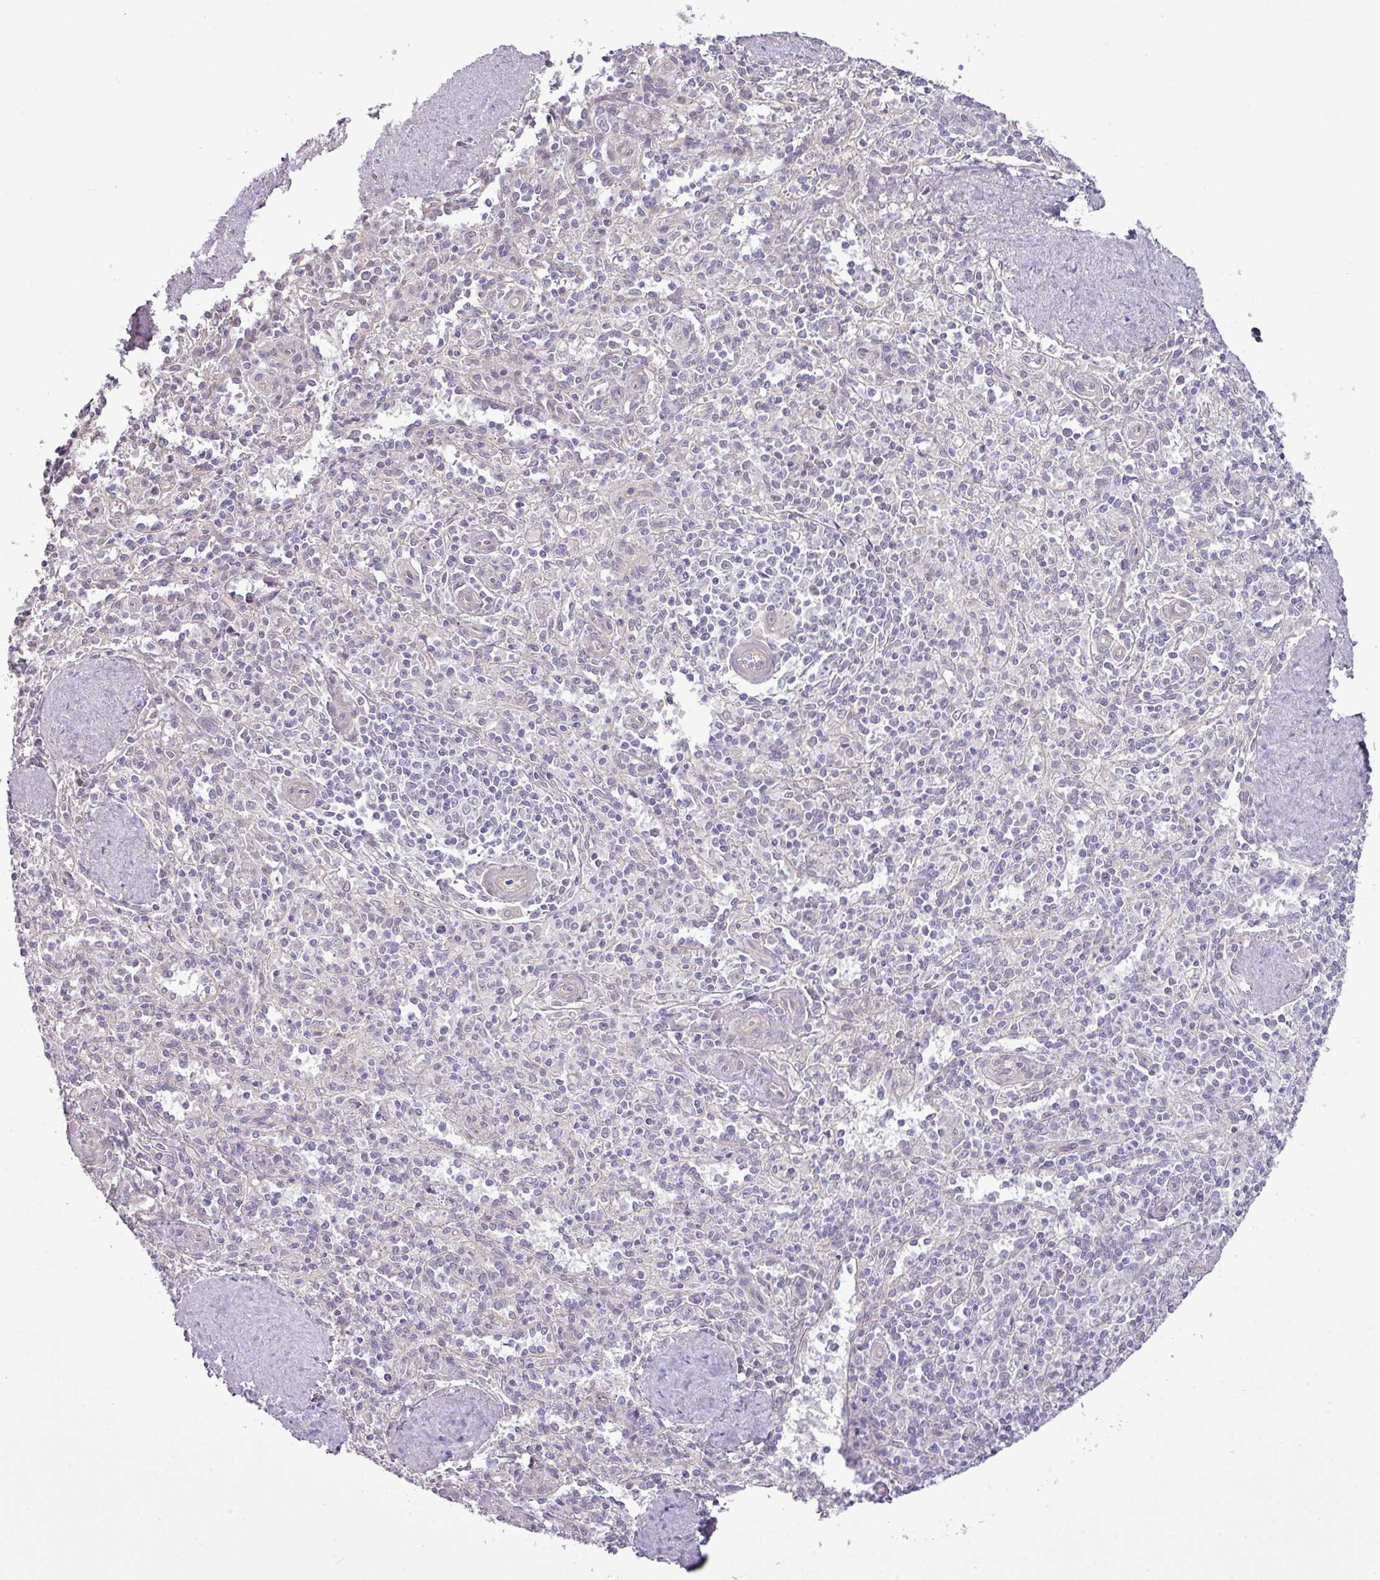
{"staining": {"intensity": "negative", "quantity": "none", "location": "none"}, "tissue": "spleen", "cell_type": "Cells in red pulp", "image_type": "normal", "snomed": [{"axis": "morphology", "description": "Normal tissue, NOS"}, {"axis": "topography", "description": "Spleen"}], "caption": "This photomicrograph is of benign spleen stained with immunohistochemistry (IHC) to label a protein in brown with the nuclei are counter-stained blue. There is no staining in cells in red pulp.", "gene": "ZNF217", "patient": {"sex": "female", "age": 70}}